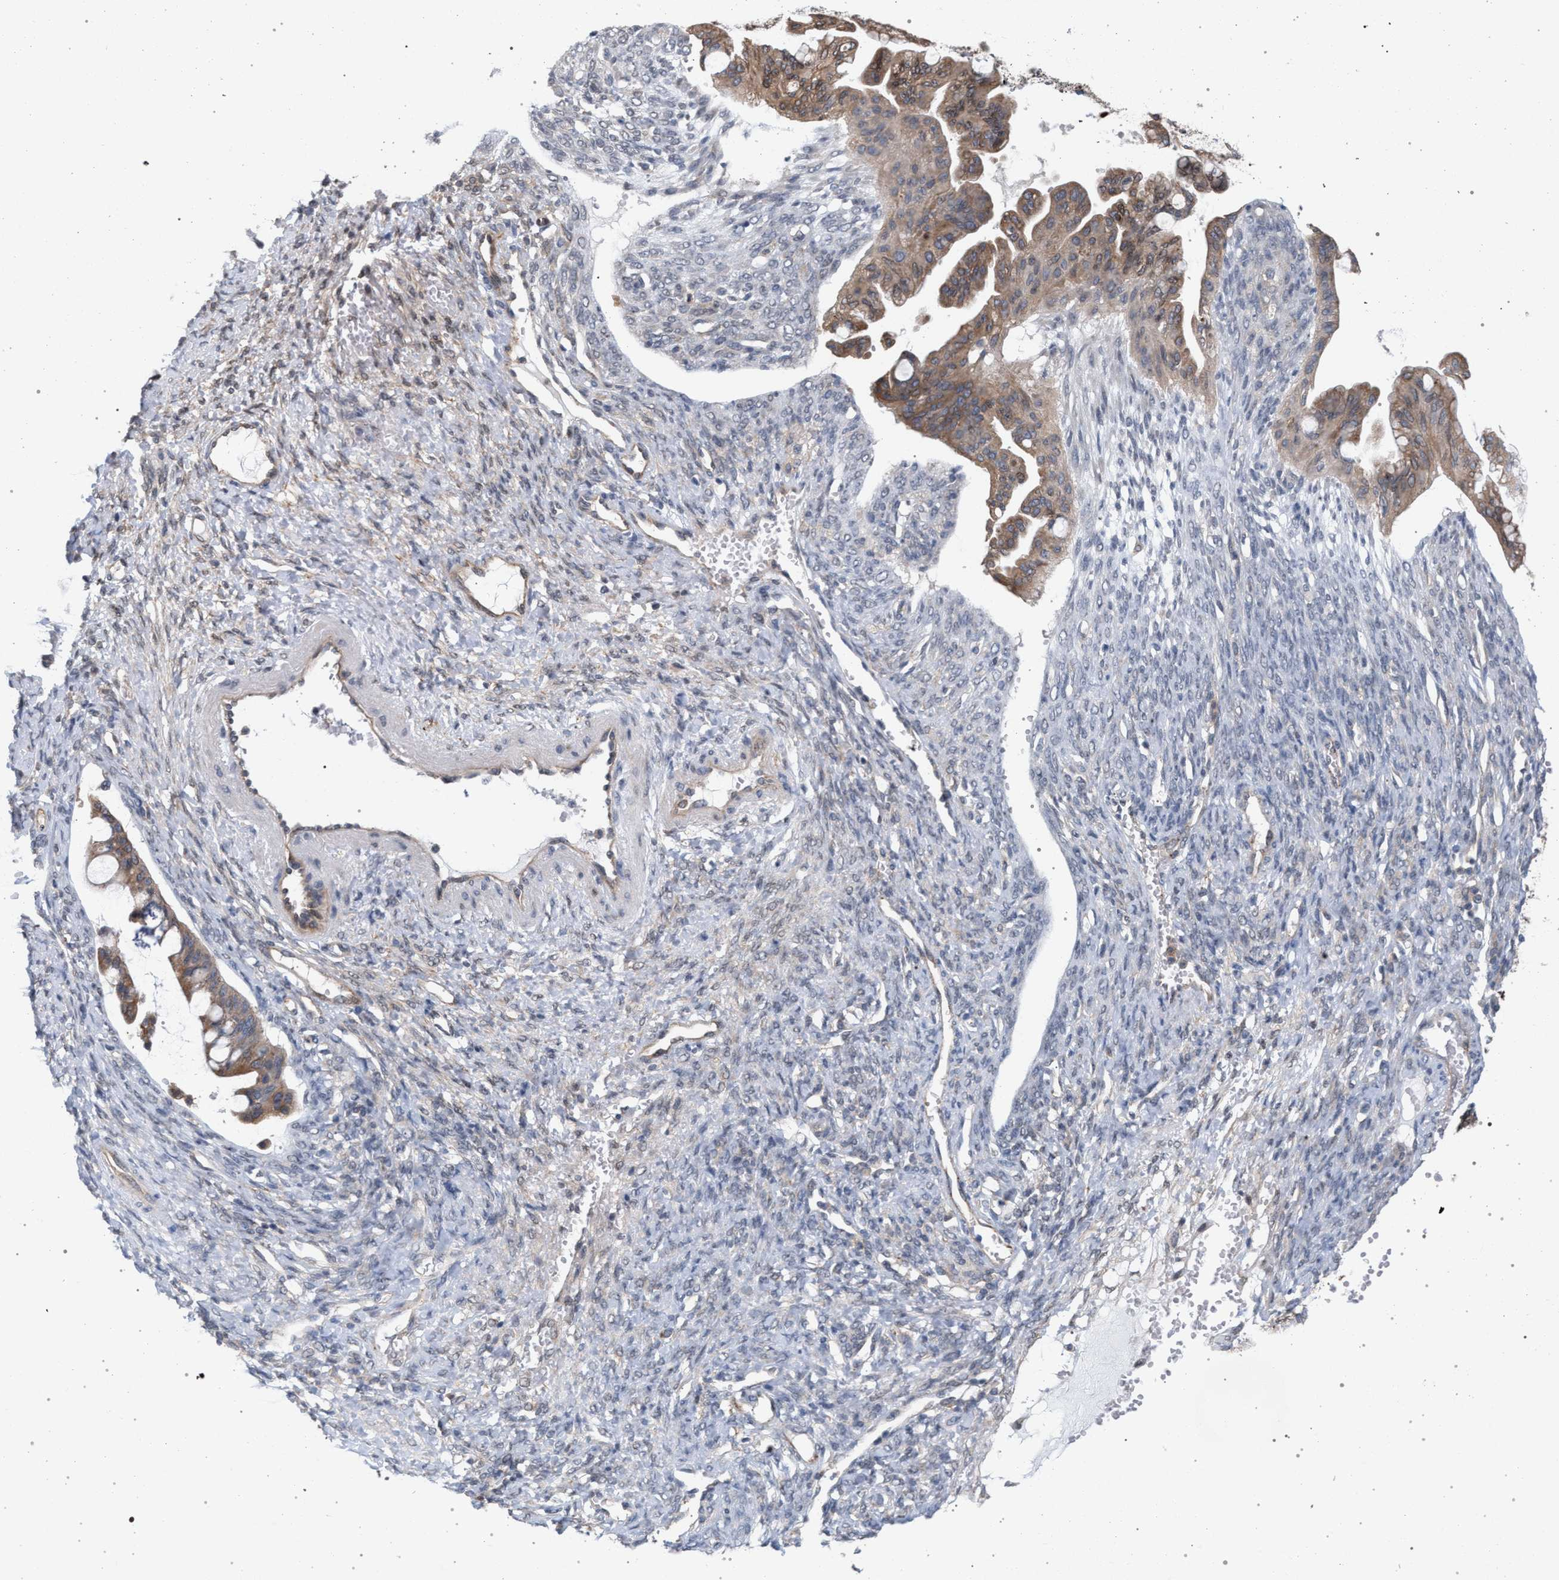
{"staining": {"intensity": "moderate", "quantity": ">75%", "location": "cytoplasmic/membranous"}, "tissue": "ovarian cancer", "cell_type": "Tumor cells", "image_type": "cancer", "snomed": [{"axis": "morphology", "description": "Cystadenocarcinoma, mucinous, NOS"}, {"axis": "topography", "description": "Ovary"}], "caption": "Protein analysis of ovarian cancer tissue shows moderate cytoplasmic/membranous expression in approximately >75% of tumor cells.", "gene": "ARPC5L", "patient": {"sex": "female", "age": 73}}